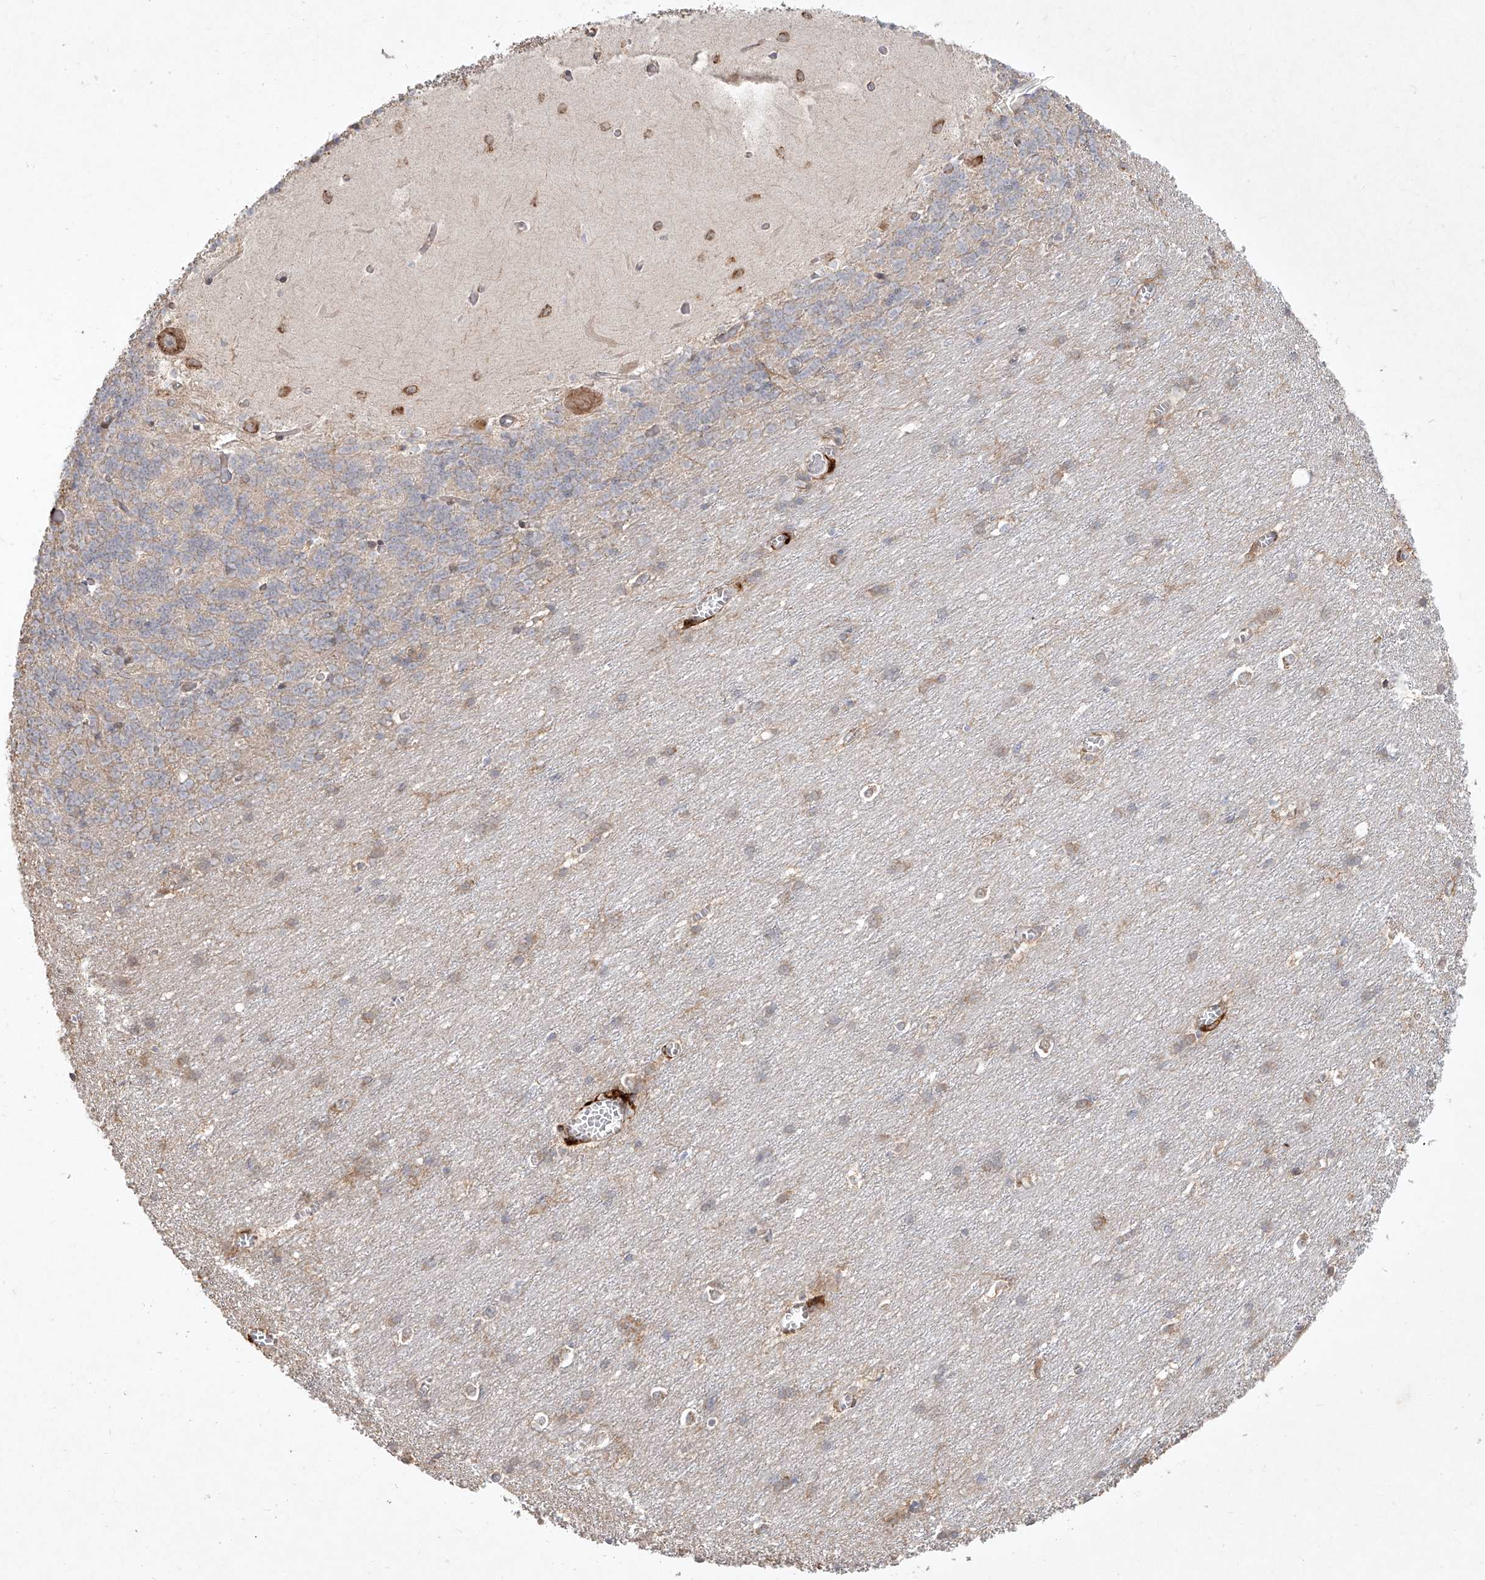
{"staining": {"intensity": "negative", "quantity": "none", "location": "none"}, "tissue": "cerebellum", "cell_type": "Cells in granular layer", "image_type": "normal", "snomed": [{"axis": "morphology", "description": "Normal tissue, NOS"}, {"axis": "topography", "description": "Cerebellum"}], "caption": "This photomicrograph is of unremarkable cerebellum stained with immunohistochemistry to label a protein in brown with the nuclei are counter-stained blue. There is no staining in cells in granular layer. (DAB (3,3'-diaminobenzidine) IHC visualized using brightfield microscopy, high magnification).", "gene": "CD209", "patient": {"sex": "male", "age": 37}}